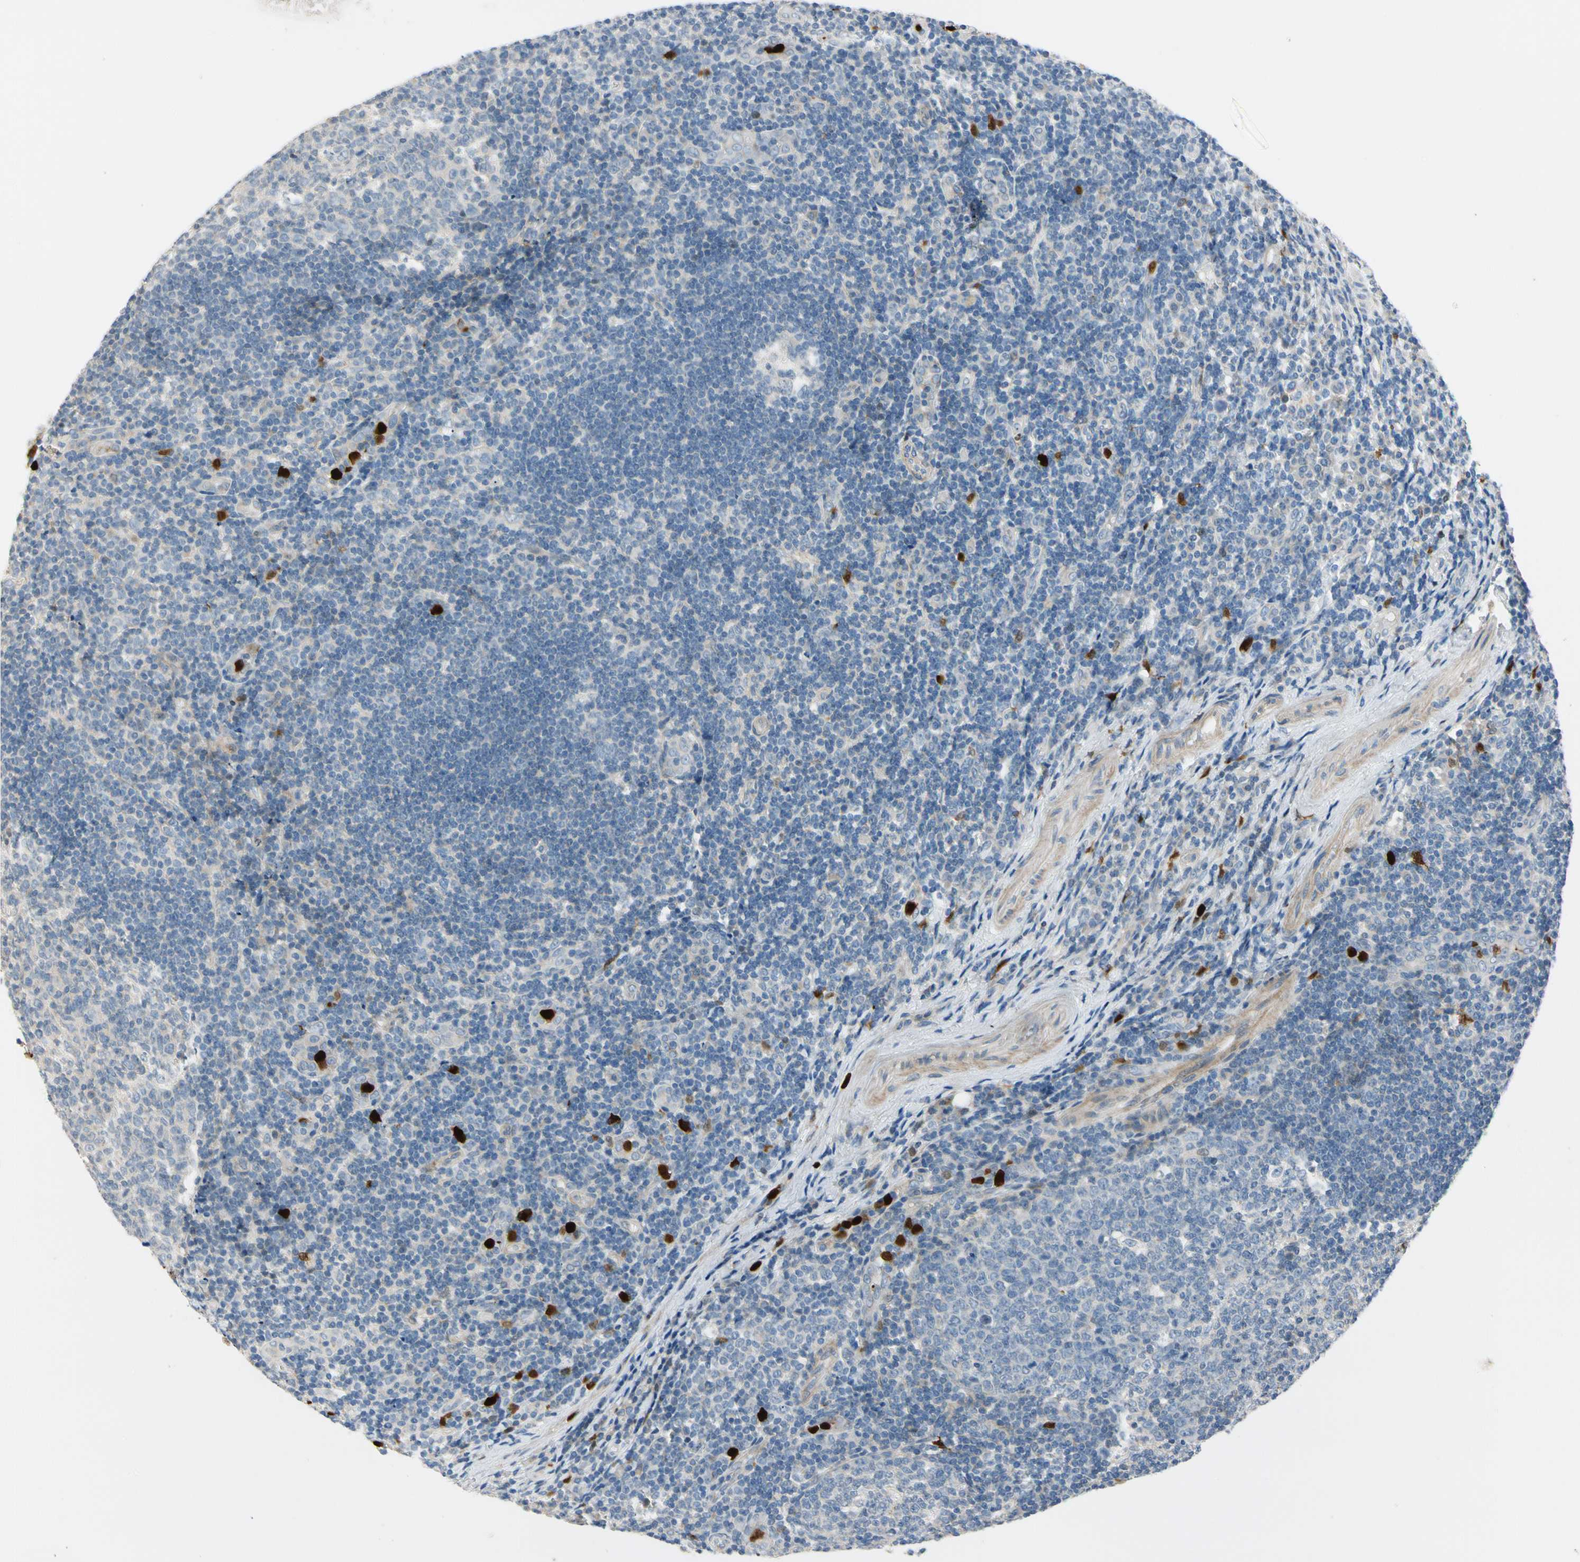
{"staining": {"intensity": "negative", "quantity": "none", "location": "none"}, "tissue": "tonsil", "cell_type": "Germinal center cells", "image_type": "normal", "snomed": [{"axis": "morphology", "description": "Normal tissue, NOS"}, {"axis": "topography", "description": "Tonsil"}], "caption": "Protein analysis of benign tonsil demonstrates no significant positivity in germinal center cells. (DAB immunohistochemistry visualized using brightfield microscopy, high magnification).", "gene": "TRAF5", "patient": {"sex": "female", "age": 40}}